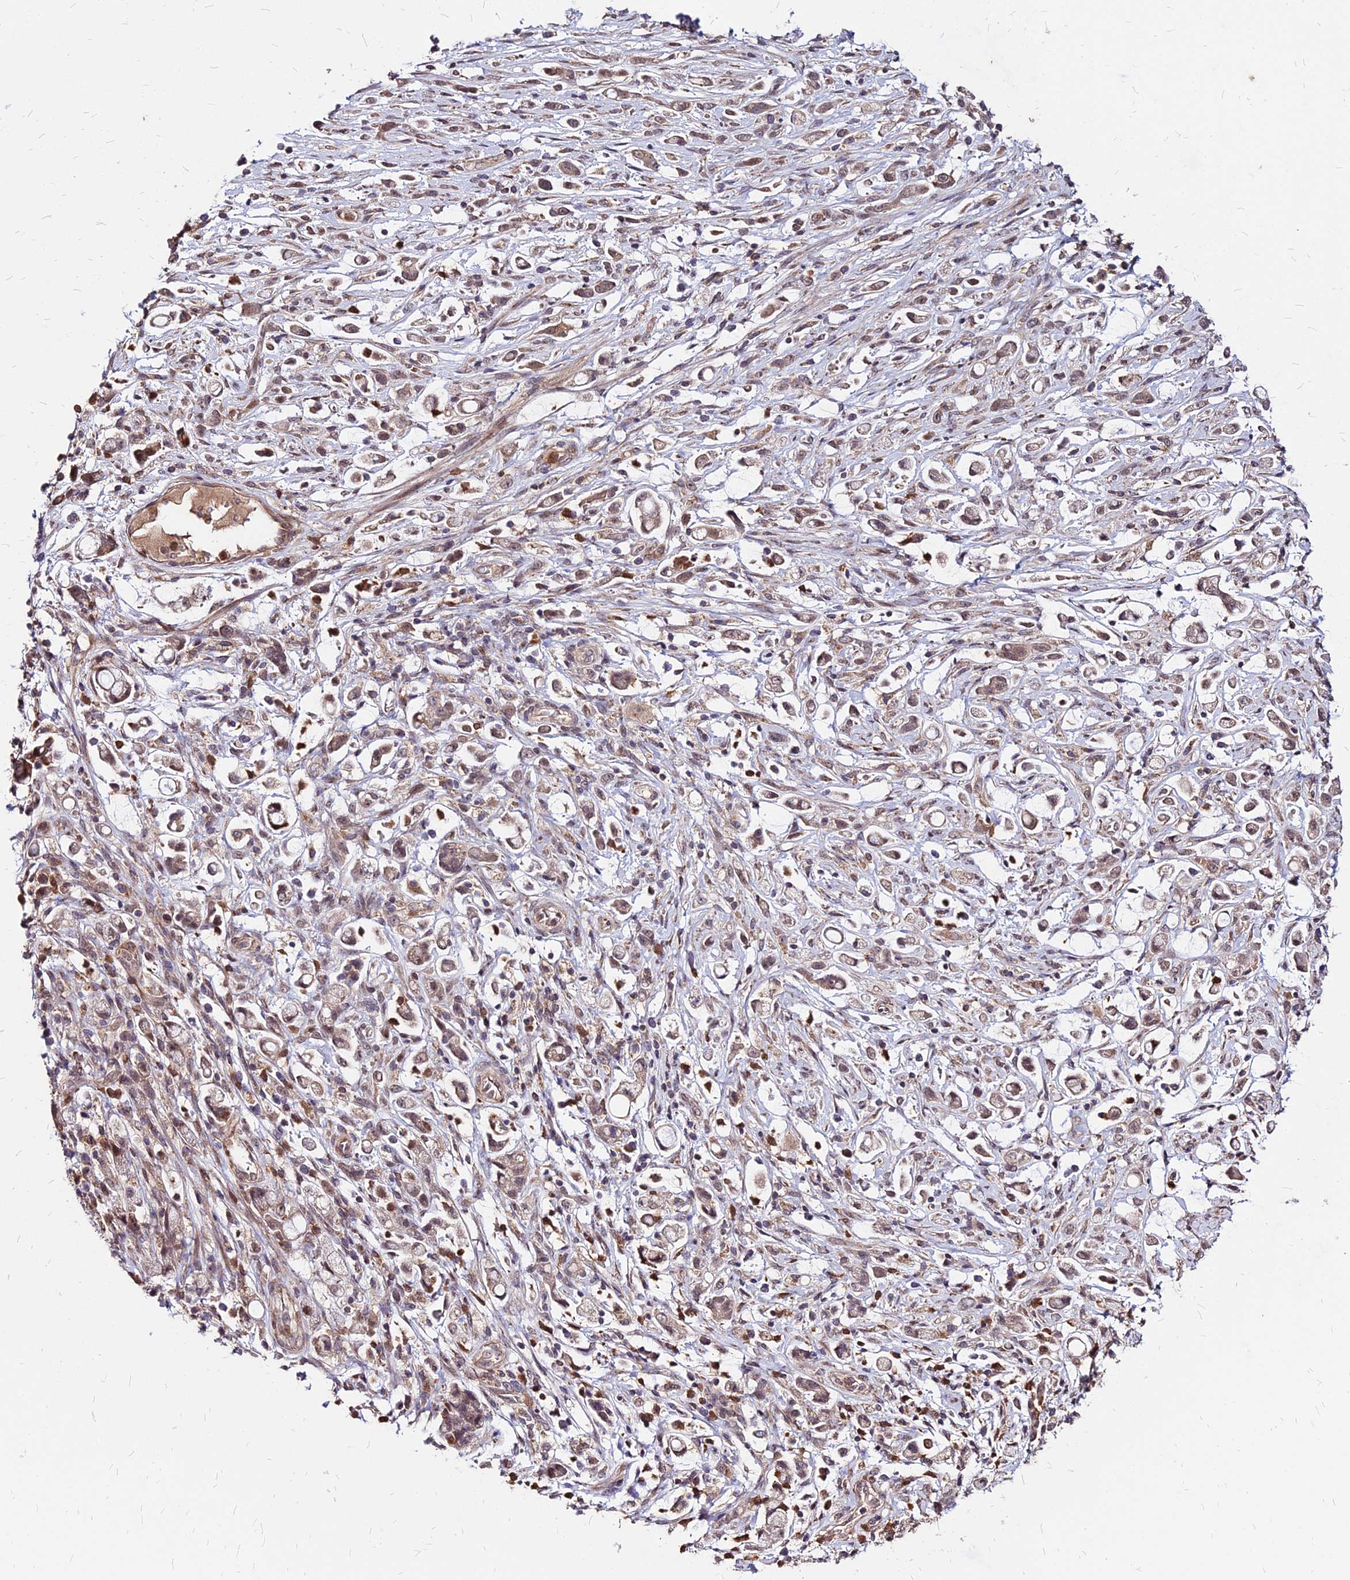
{"staining": {"intensity": "weak", "quantity": "25%-75%", "location": "cytoplasmic/membranous,nuclear"}, "tissue": "stomach cancer", "cell_type": "Tumor cells", "image_type": "cancer", "snomed": [{"axis": "morphology", "description": "Adenocarcinoma, NOS"}, {"axis": "topography", "description": "Stomach"}], "caption": "Human stomach cancer stained for a protein (brown) exhibits weak cytoplasmic/membranous and nuclear positive positivity in about 25%-75% of tumor cells.", "gene": "APBA3", "patient": {"sex": "female", "age": 60}}